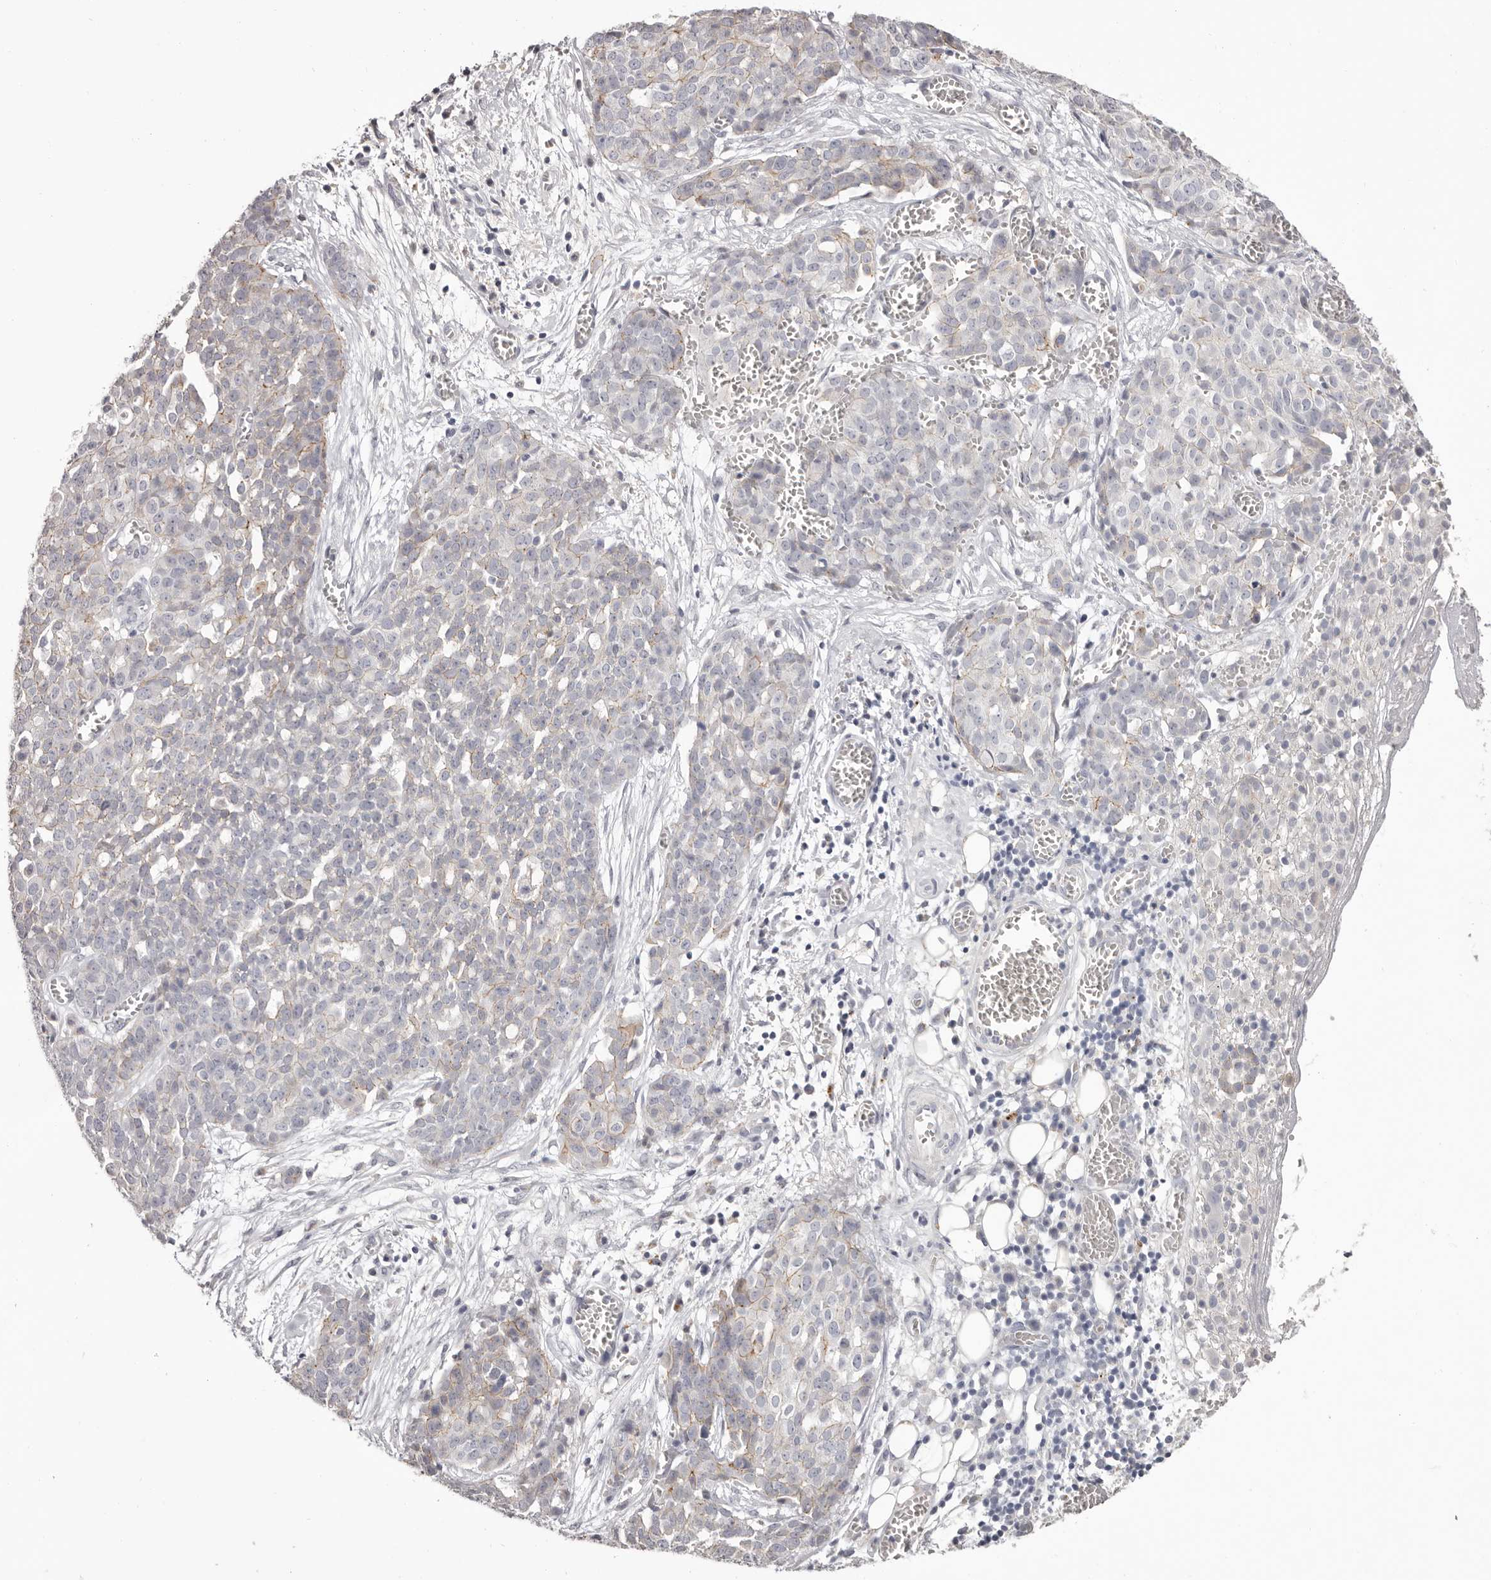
{"staining": {"intensity": "negative", "quantity": "none", "location": "none"}, "tissue": "ovarian cancer", "cell_type": "Tumor cells", "image_type": "cancer", "snomed": [{"axis": "morphology", "description": "Cystadenocarcinoma, serous, NOS"}, {"axis": "topography", "description": "Soft tissue"}, {"axis": "topography", "description": "Ovary"}], "caption": "A histopathology image of ovarian serous cystadenocarcinoma stained for a protein shows no brown staining in tumor cells.", "gene": "PCDHB6", "patient": {"sex": "female", "age": 57}}